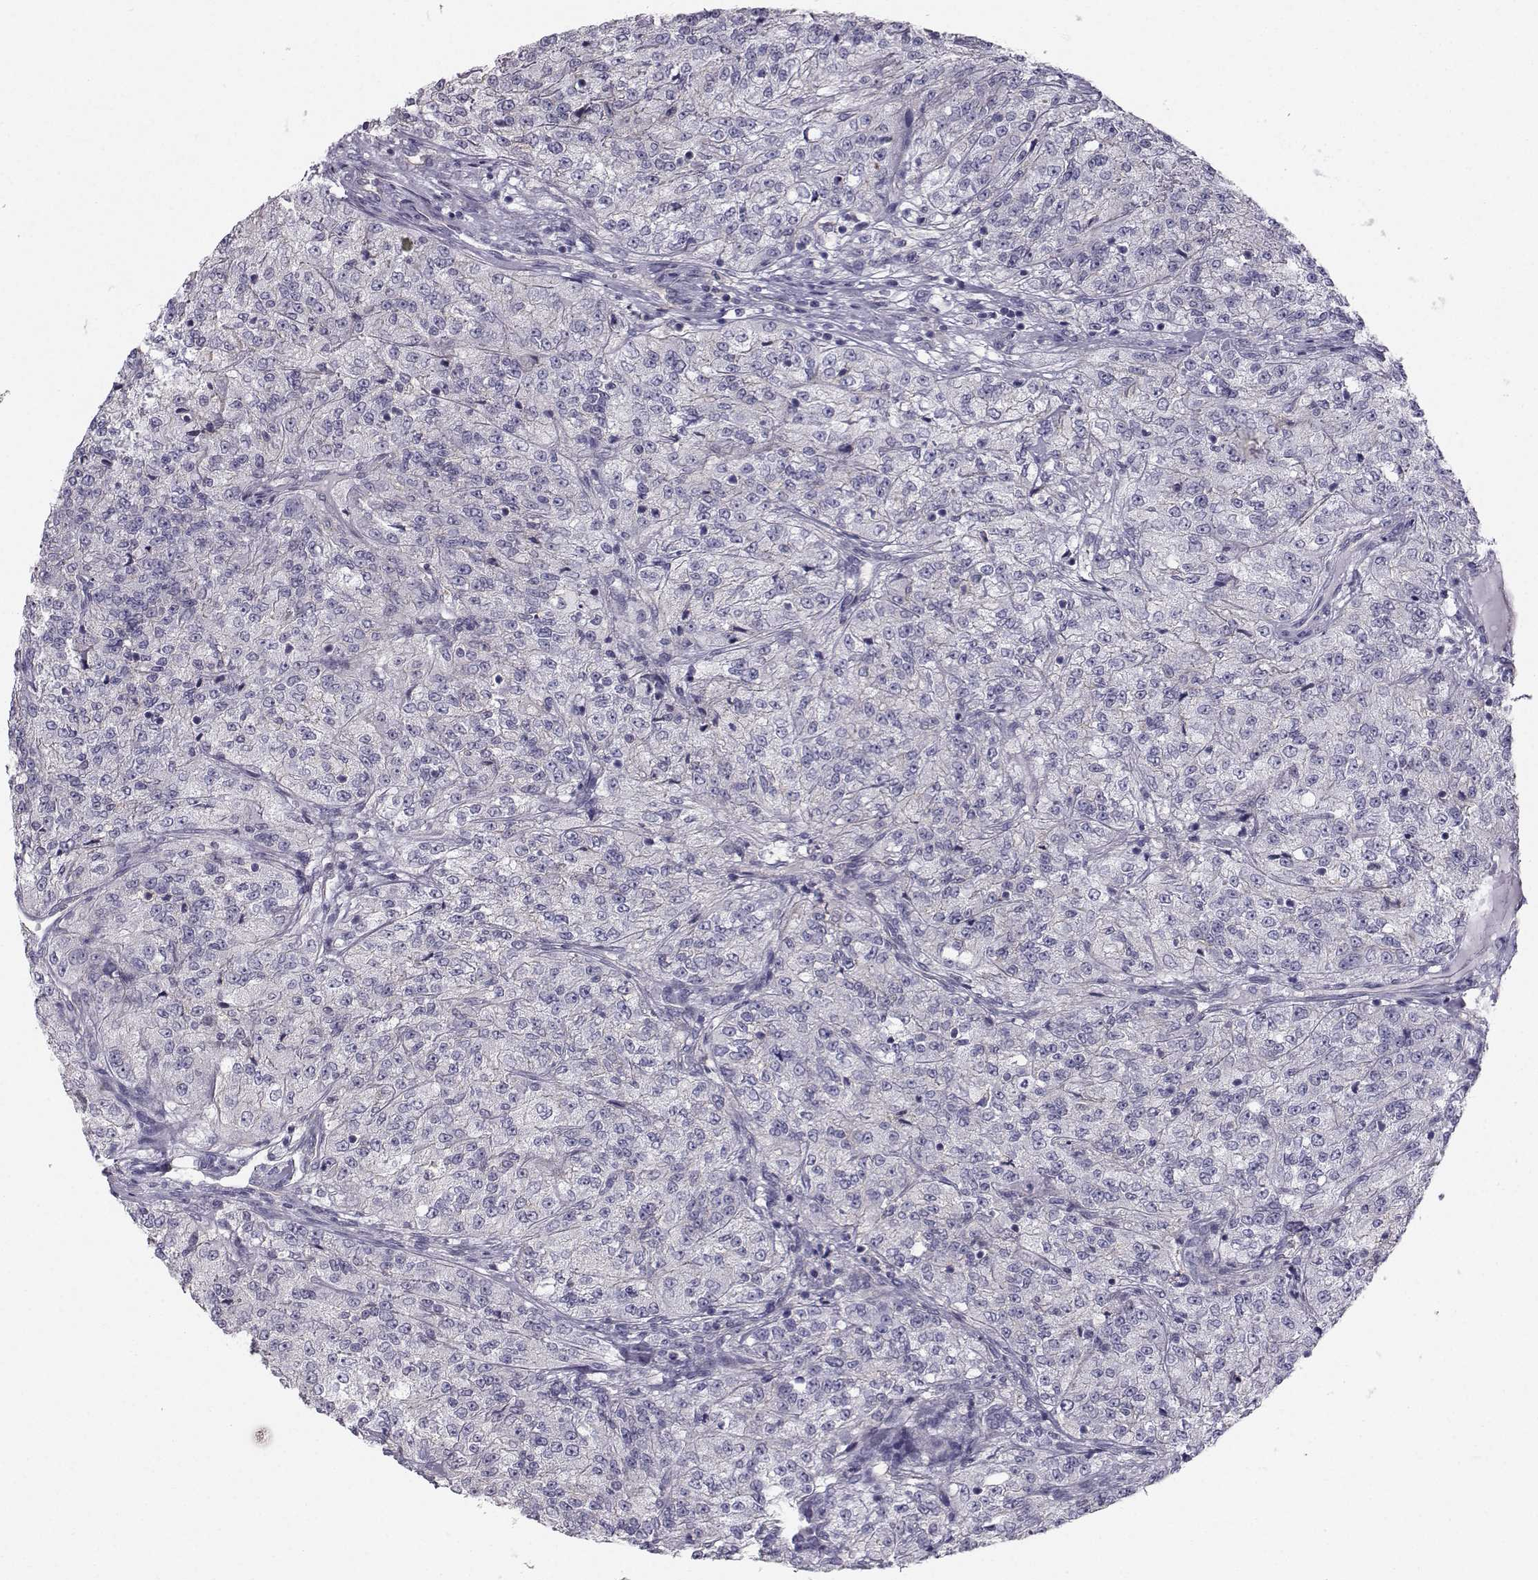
{"staining": {"intensity": "negative", "quantity": "none", "location": "none"}, "tissue": "renal cancer", "cell_type": "Tumor cells", "image_type": "cancer", "snomed": [{"axis": "morphology", "description": "Adenocarcinoma, NOS"}, {"axis": "topography", "description": "Kidney"}], "caption": "High power microscopy photomicrograph of an immunohistochemistry micrograph of renal cancer, revealing no significant positivity in tumor cells.", "gene": "SPDYE4", "patient": {"sex": "female", "age": 63}}